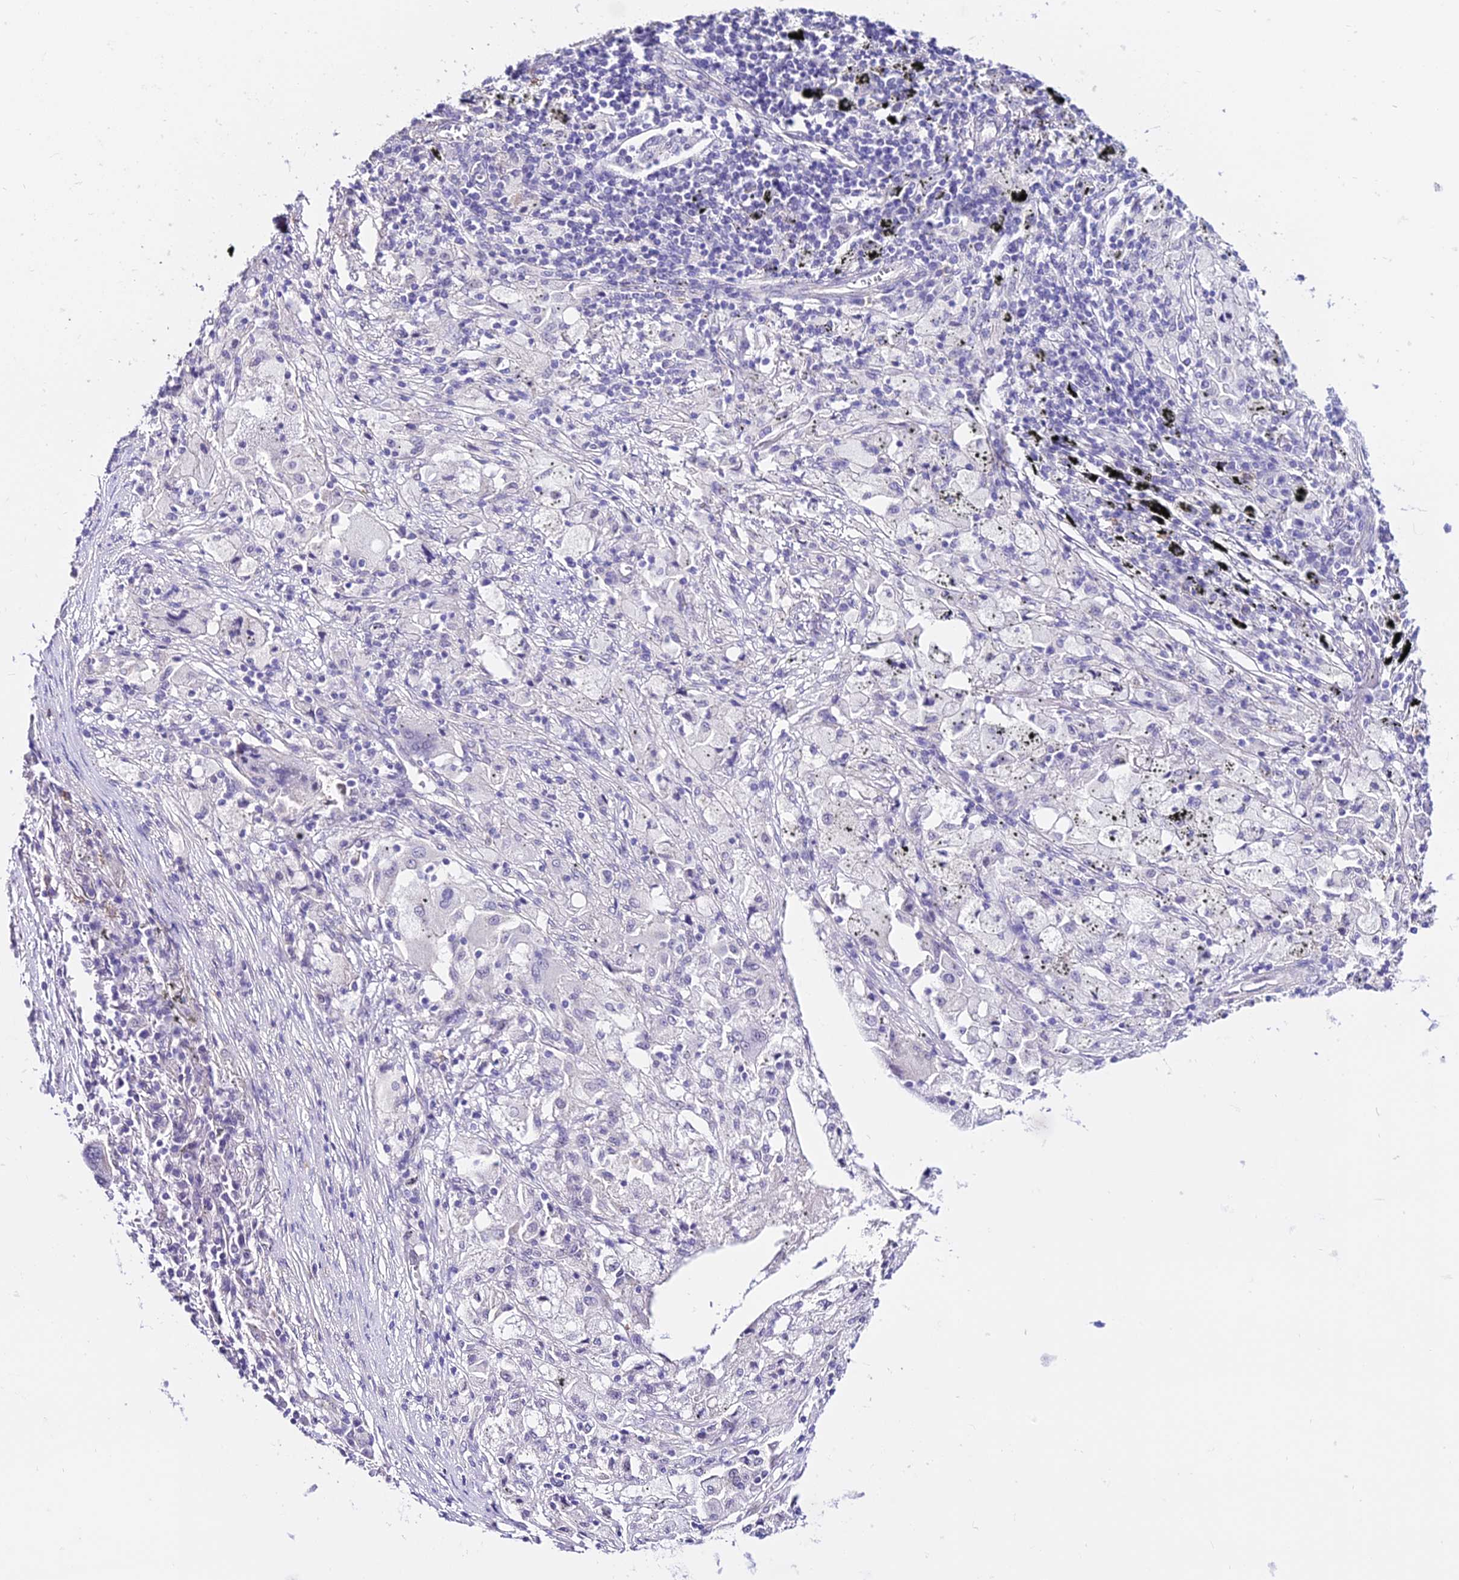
{"staining": {"intensity": "negative", "quantity": "none", "location": "none"}, "tissue": "lung cancer", "cell_type": "Tumor cells", "image_type": "cancer", "snomed": [{"axis": "morphology", "description": "Squamous cell carcinoma, NOS"}, {"axis": "topography", "description": "Lung"}], "caption": "Immunohistochemistry (IHC) histopathology image of neoplastic tissue: lung squamous cell carcinoma stained with DAB (3,3'-diaminobenzidine) displays no significant protein staining in tumor cells. The staining was performed using DAB to visualize the protein expression in brown, while the nuclei were stained in blue with hematoxylin (Magnification: 20x).", "gene": "POLR2I", "patient": {"sex": "female", "age": 63}}